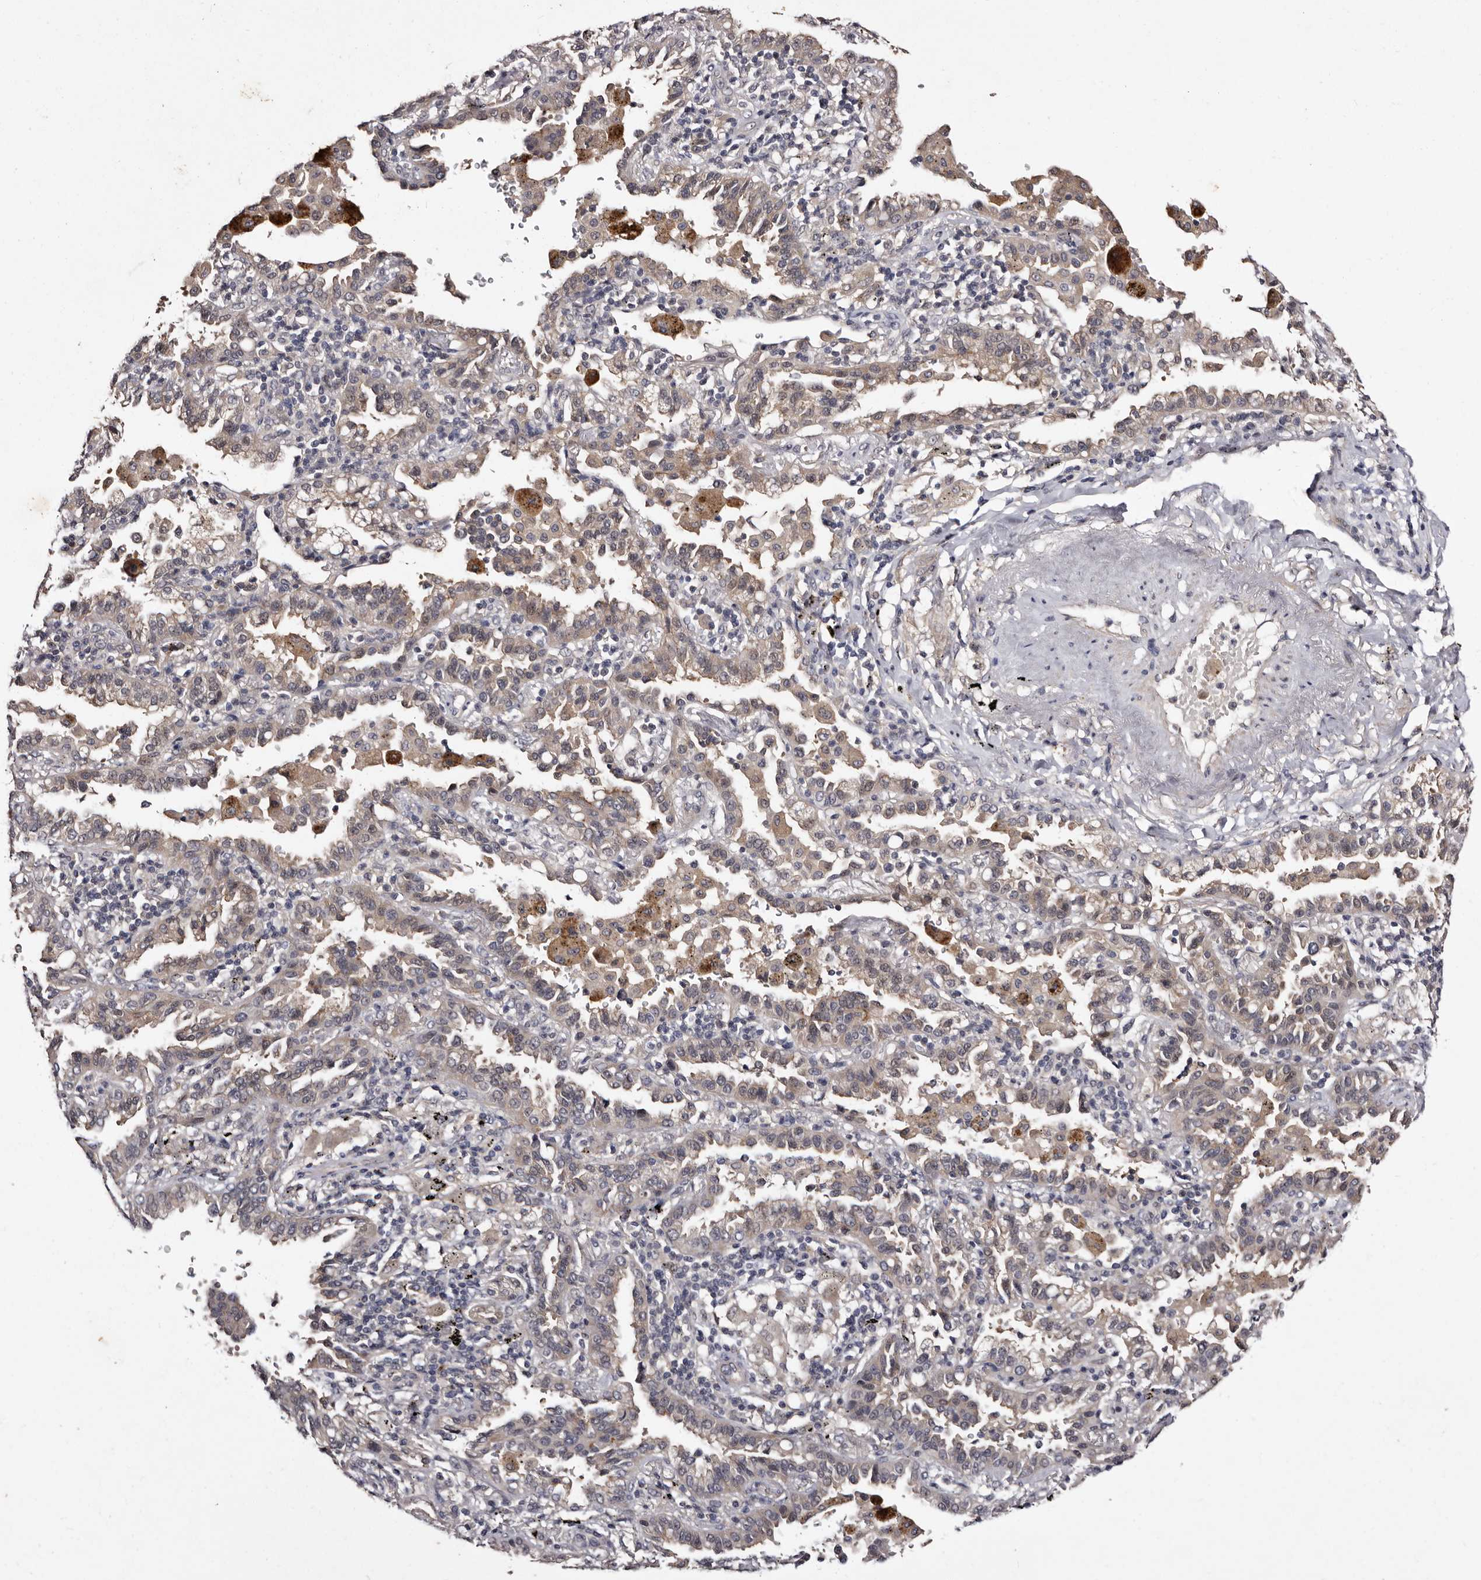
{"staining": {"intensity": "weak", "quantity": ">75%", "location": "cytoplasmic/membranous"}, "tissue": "lung cancer", "cell_type": "Tumor cells", "image_type": "cancer", "snomed": [{"axis": "morphology", "description": "Normal tissue, NOS"}, {"axis": "morphology", "description": "Adenocarcinoma, NOS"}, {"axis": "topography", "description": "Lung"}], "caption": "Weak cytoplasmic/membranous expression is appreciated in approximately >75% of tumor cells in lung cancer.", "gene": "LANCL2", "patient": {"sex": "male", "age": 59}}